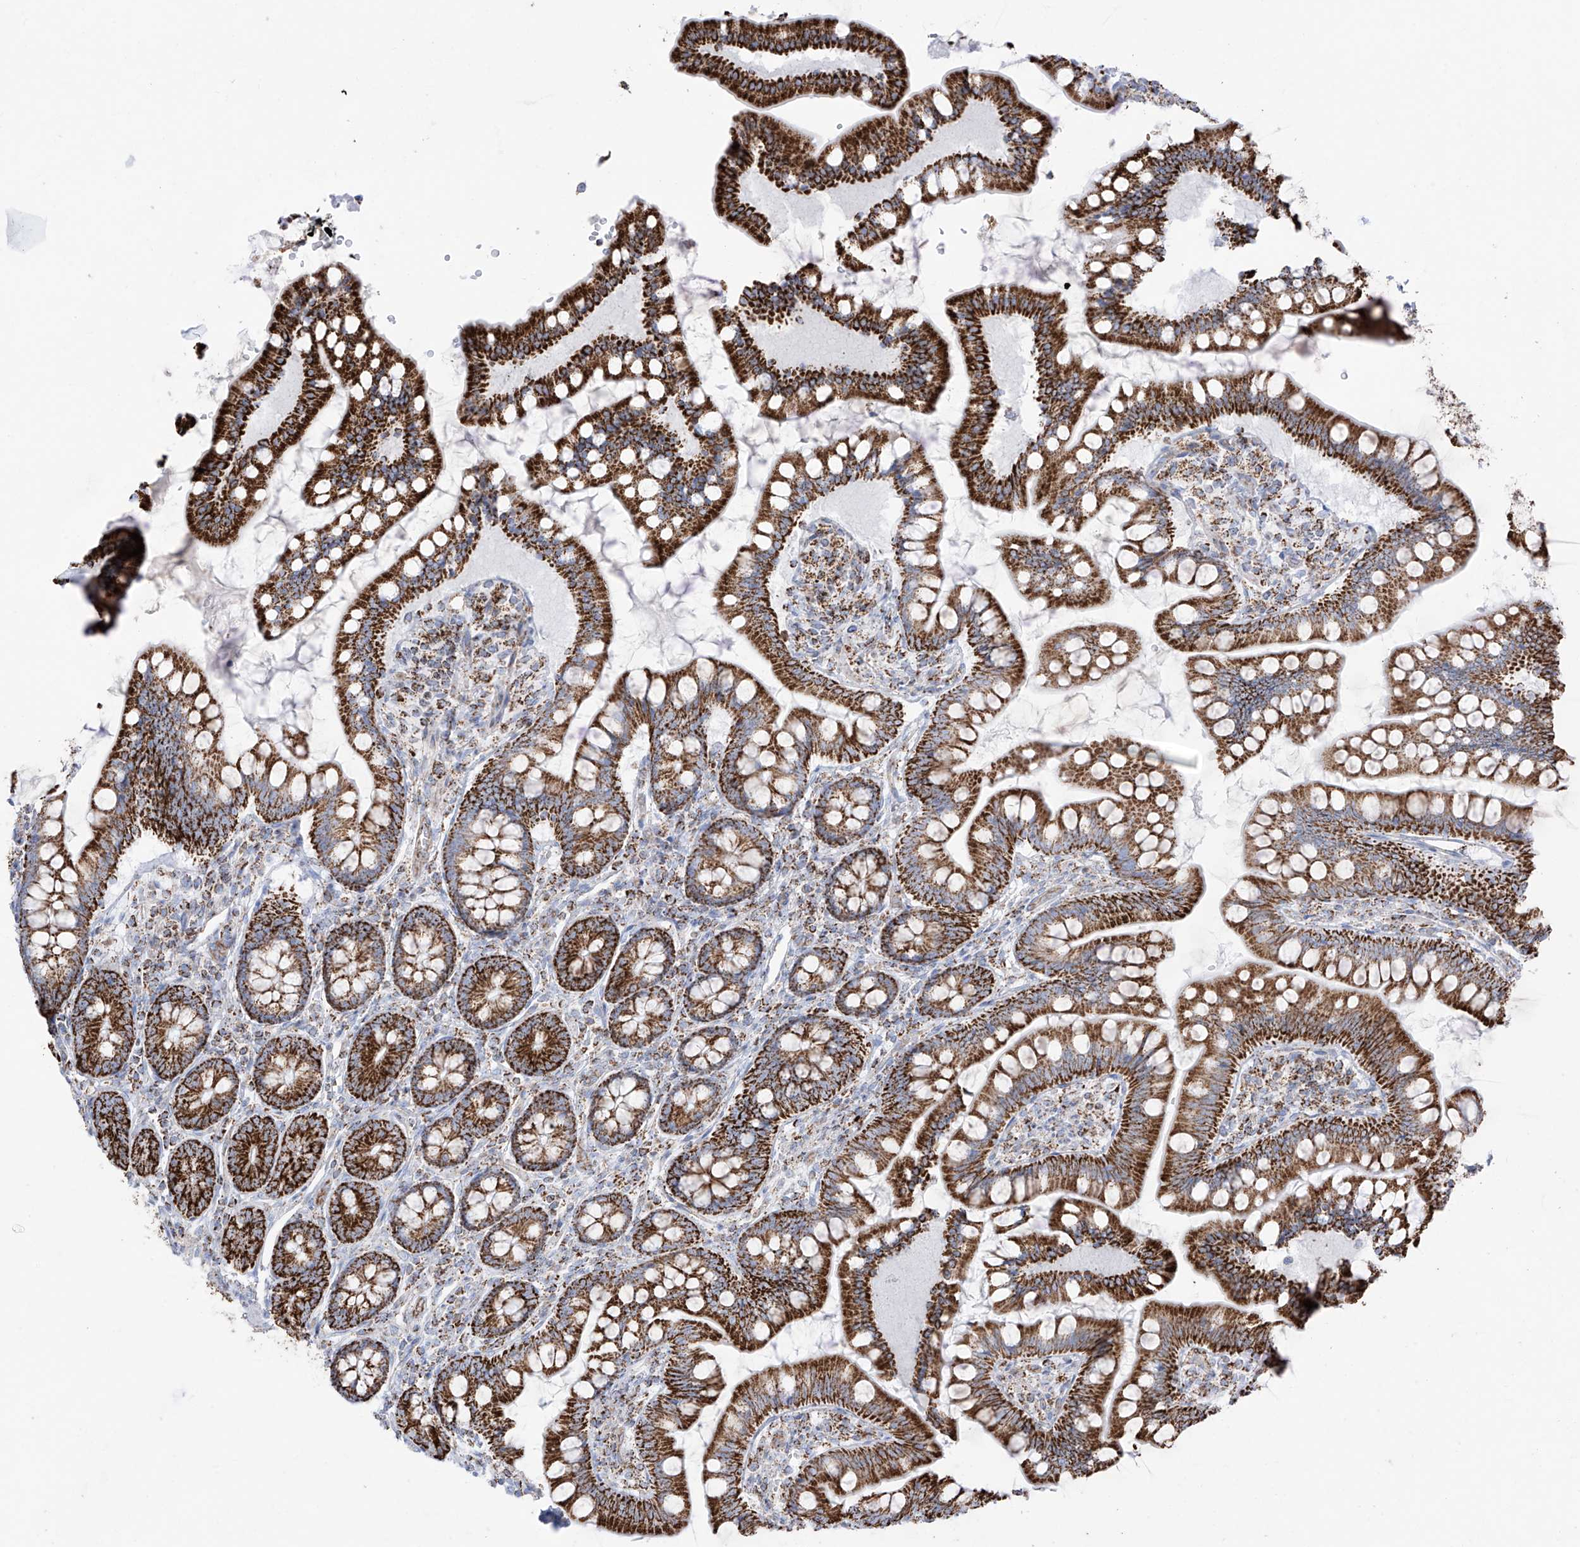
{"staining": {"intensity": "strong", "quantity": ">75%", "location": "cytoplasmic/membranous"}, "tissue": "small intestine", "cell_type": "Glandular cells", "image_type": "normal", "snomed": [{"axis": "morphology", "description": "Normal tissue, NOS"}, {"axis": "topography", "description": "Small intestine"}], "caption": "A brown stain shows strong cytoplasmic/membranous positivity of a protein in glandular cells of unremarkable small intestine. (IHC, brightfield microscopy, high magnification).", "gene": "XKR3", "patient": {"sex": "male", "age": 7}}